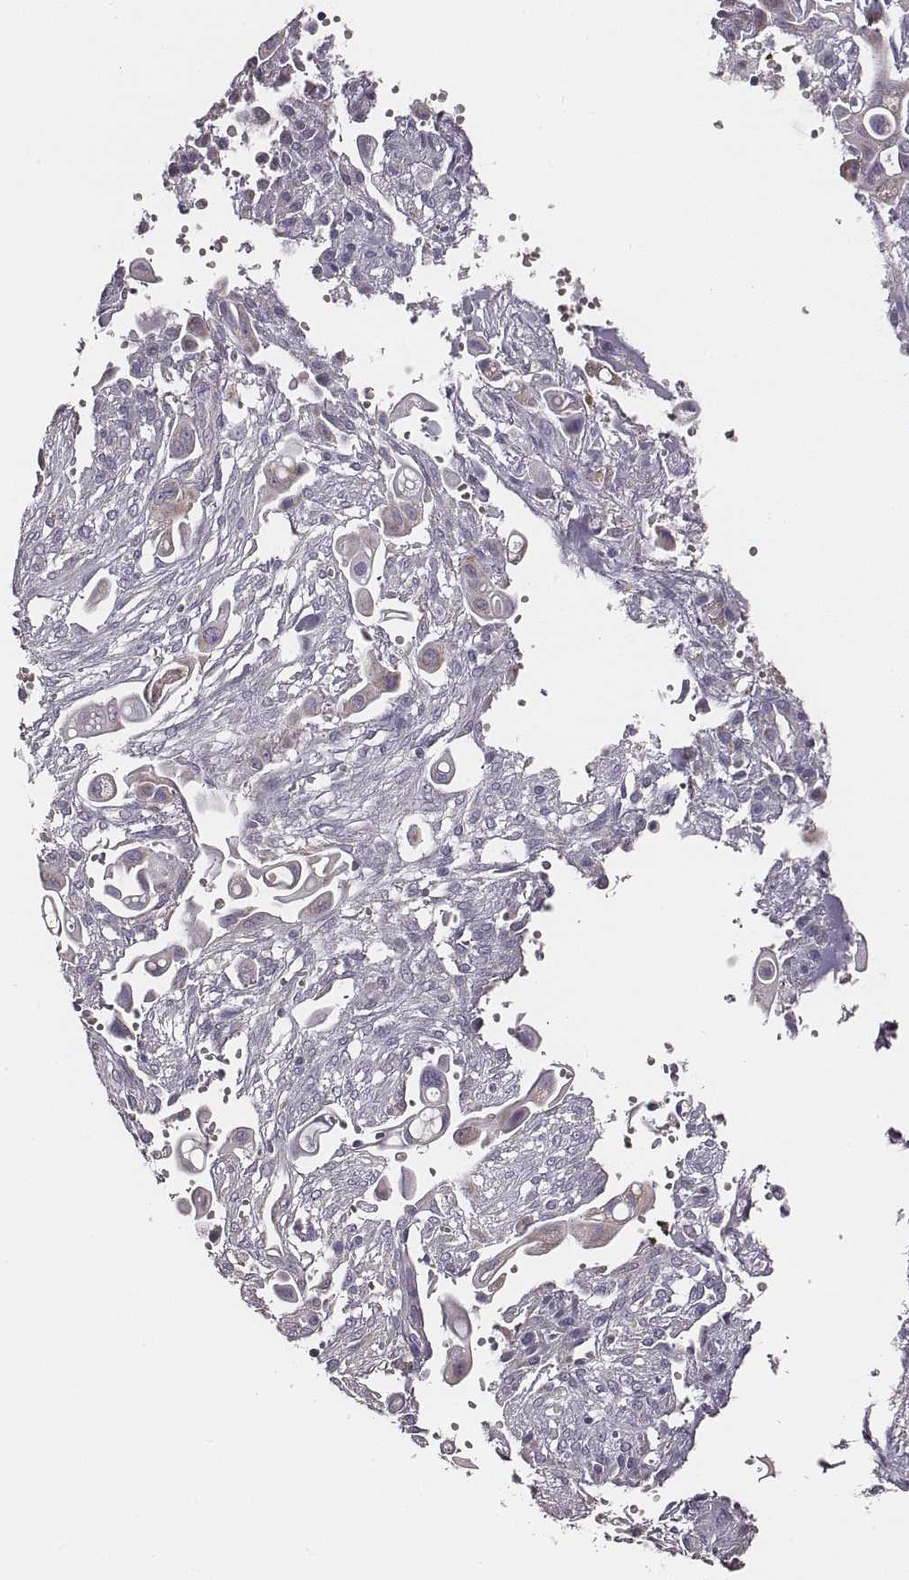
{"staining": {"intensity": "negative", "quantity": "none", "location": "none"}, "tissue": "pancreatic cancer", "cell_type": "Tumor cells", "image_type": "cancer", "snomed": [{"axis": "morphology", "description": "Adenocarcinoma, NOS"}, {"axis": "topography", "description": "Pancreas"}], "caption": "Immunohistochemical staining of pancreatic cancer (adenocarcinoma) demonstrates no significant expression in tumor cells.", "gene": "UBL4B", "patient": {"sex": "male", "age": 50}}